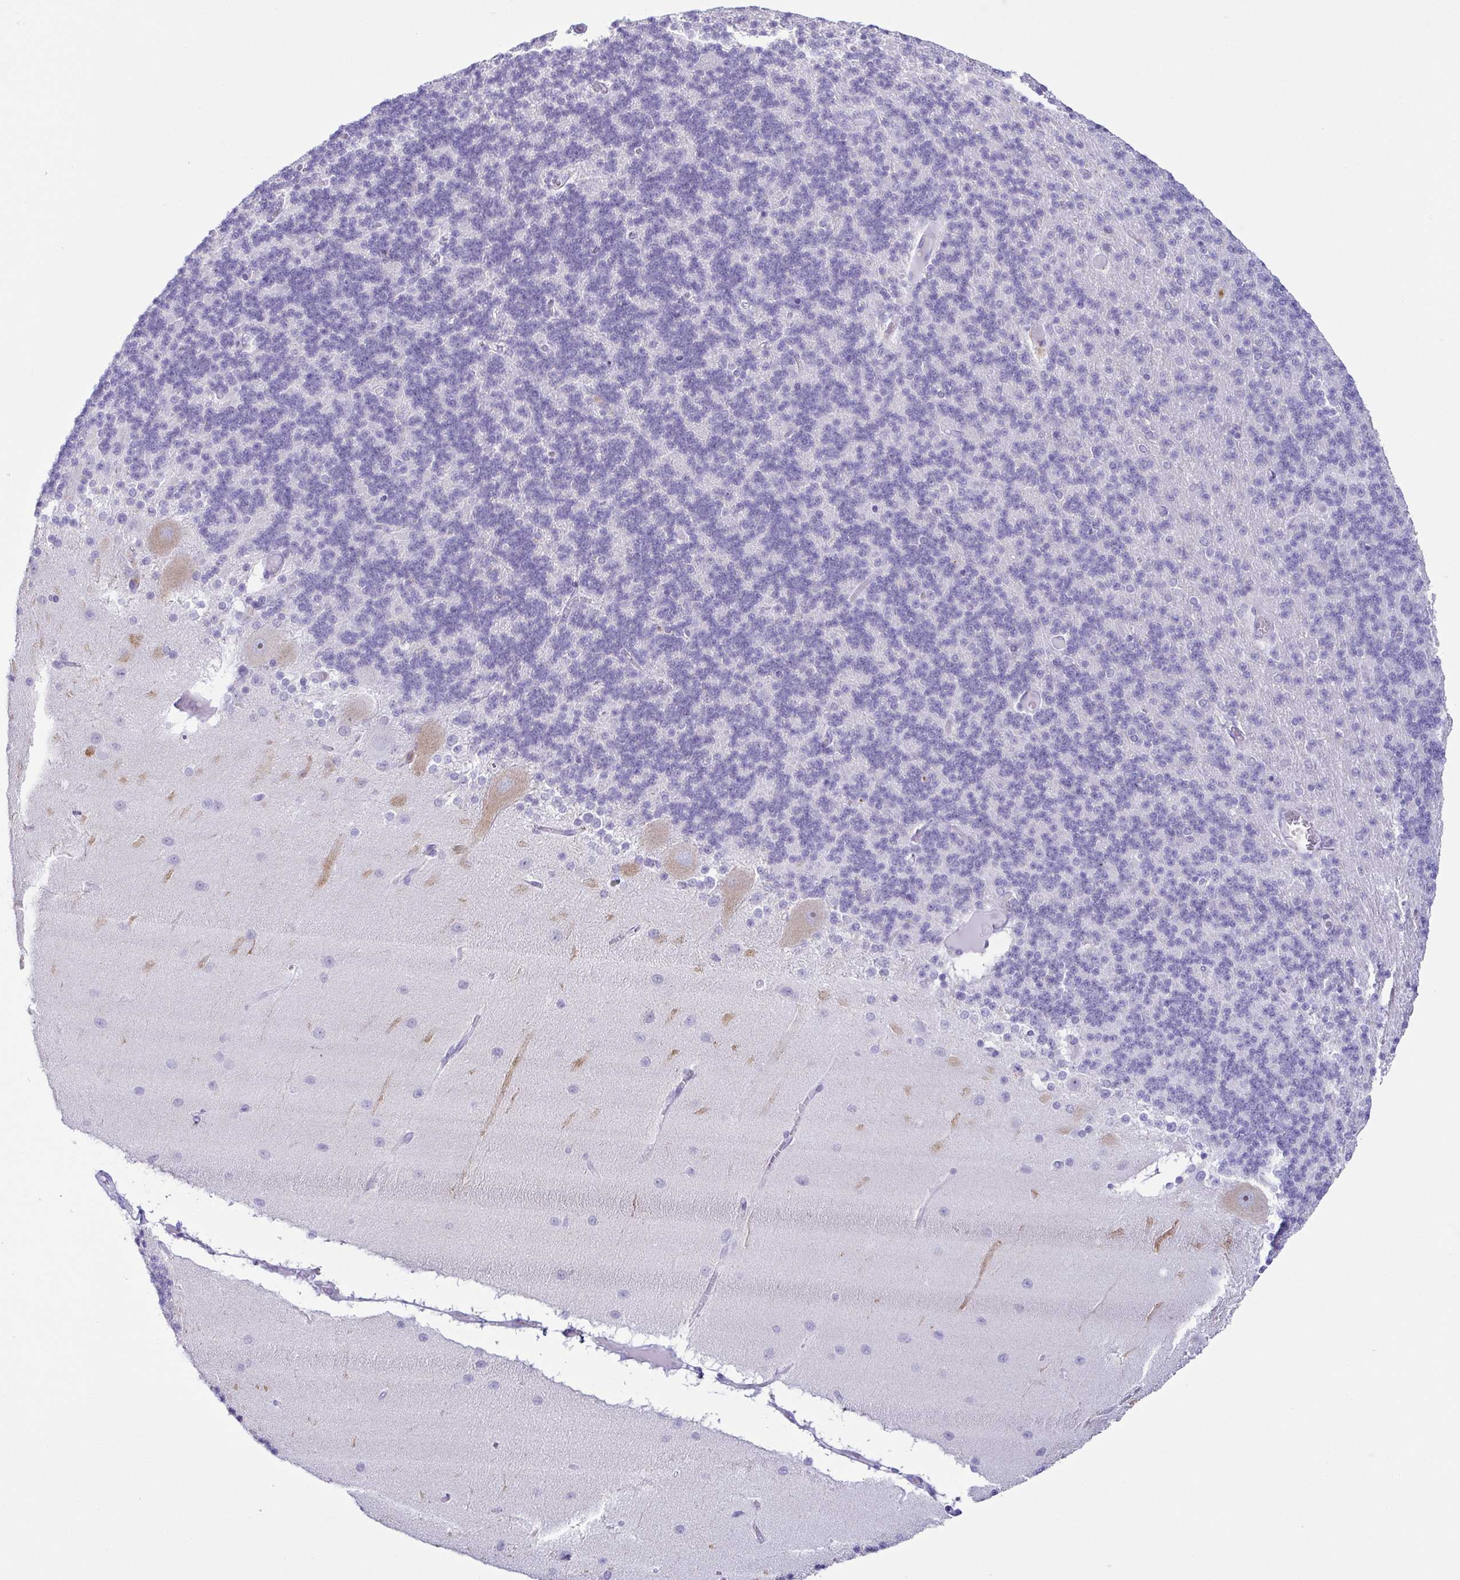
{"staining": {"intensity": "negative", "quantity": "none", "location": "none"}, "tissue": "cerebellum", "cell_type": "Cells in granular layer", "image_type": "normal", "snomed": [{"axis": "morphology", "description": "Normal tissue, NOS"}, {"axis": "topography", "description": "Cerebellum"}], "caption": "Cerebellum was stained to show a protein in brown. There is no significant staining in cells in granular layer.", "gene": "AZU1", "patient": {"sex": "female", "age": 54}}